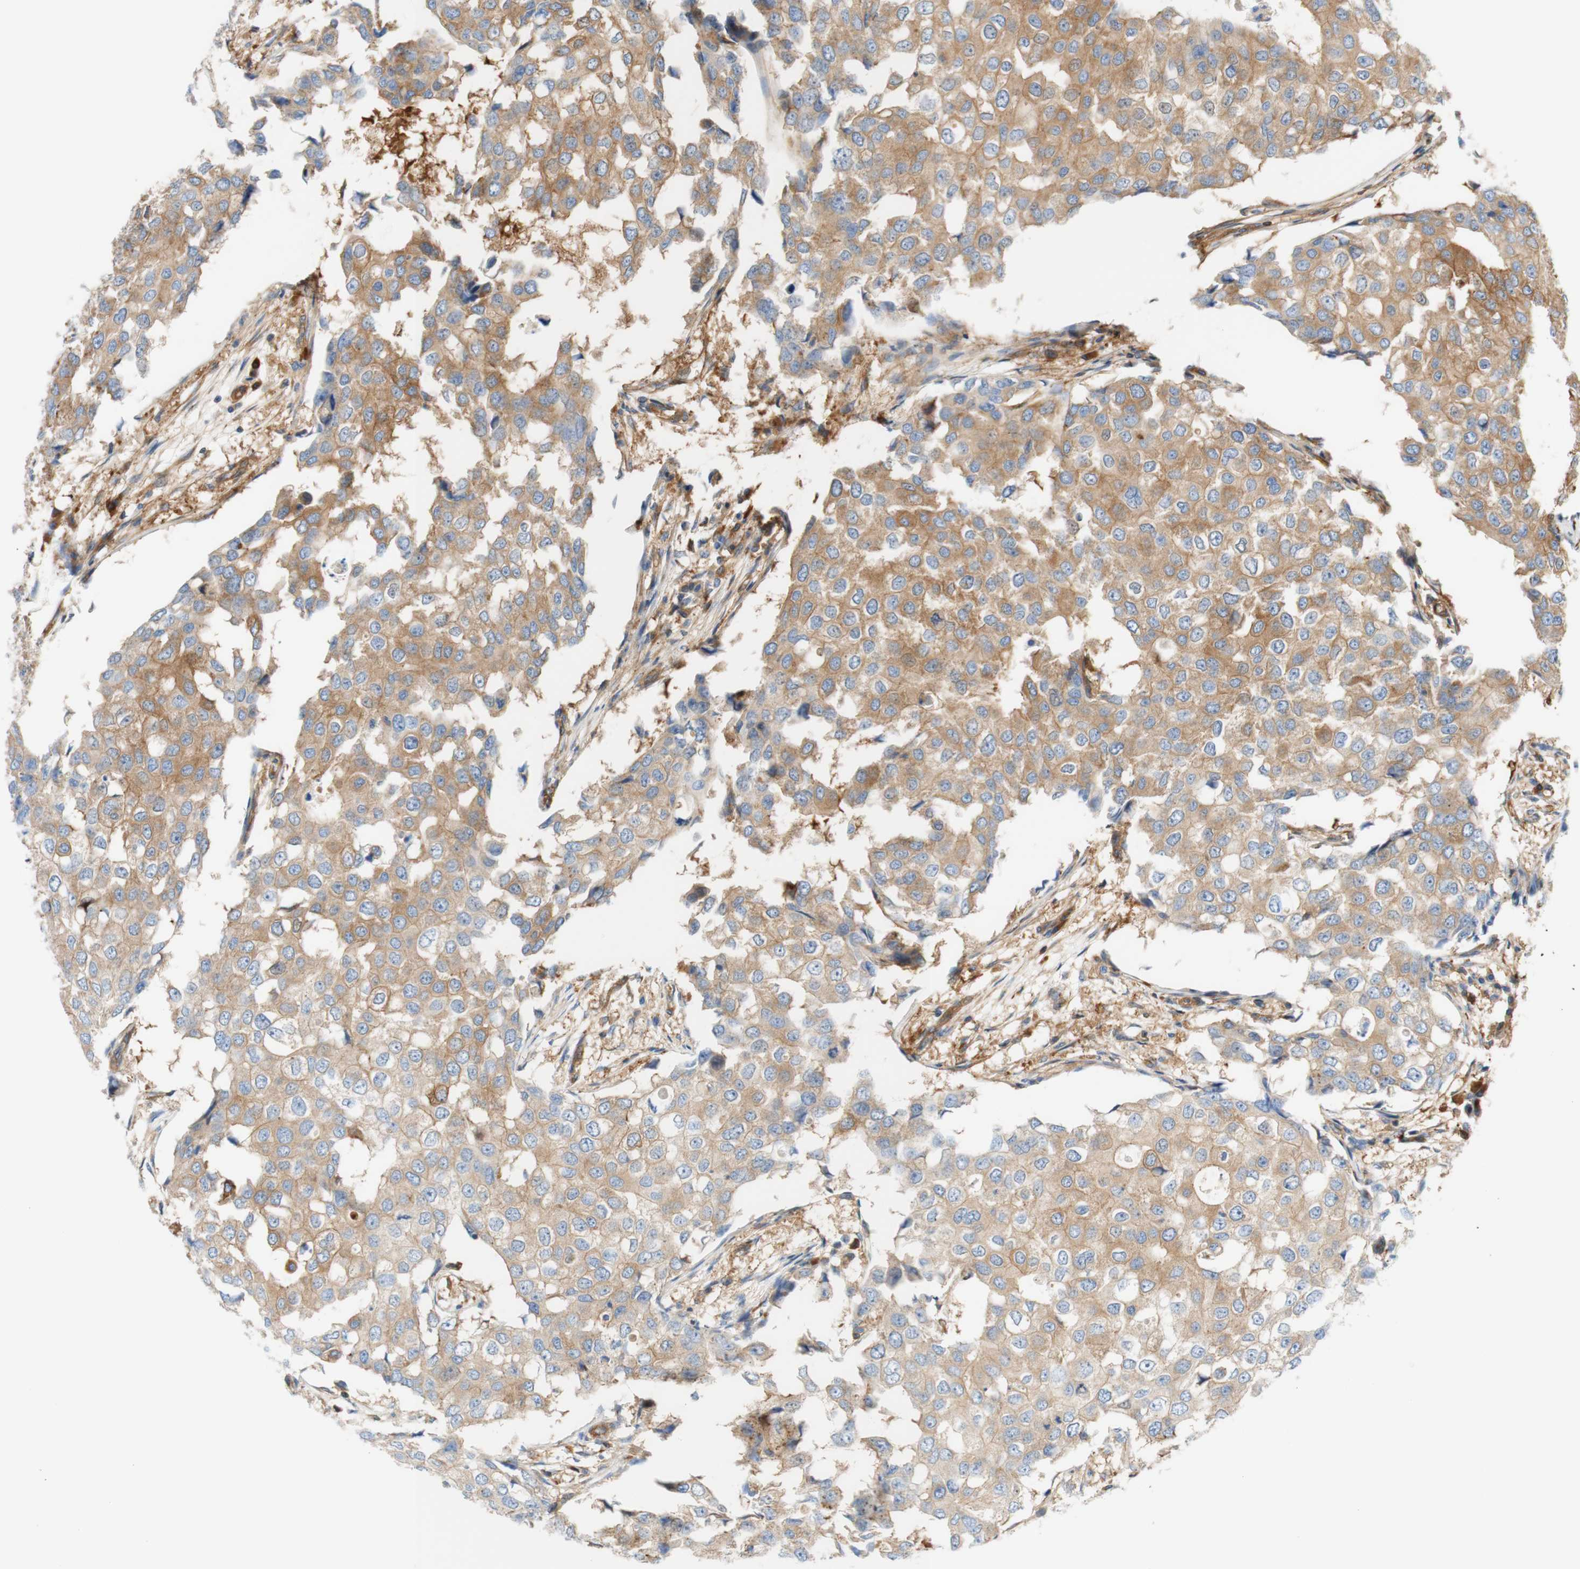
{"staining": {"intensity": "moderate", "quantity": ">75%", "location": "cytoplasmic/membranous"}, "tissue": "breast cancer", "cell_type": "Tumor cells", "image_type": "cancer", "snomed": [{"axis": "morphology", "description": "Duct carcinoma"}, {"axis": "topography", "description": "Breast"}], "caption": "Protein staining reveals moderate cytoplasmic/membranous positivity in approximately >75% of tumor cells in breast invasive ductal carcinoma. (DAB = brown stain, brightfield microscopy at high magnification).", "gene": "STOM", "patient": {"sex": "female", "age": 27}}